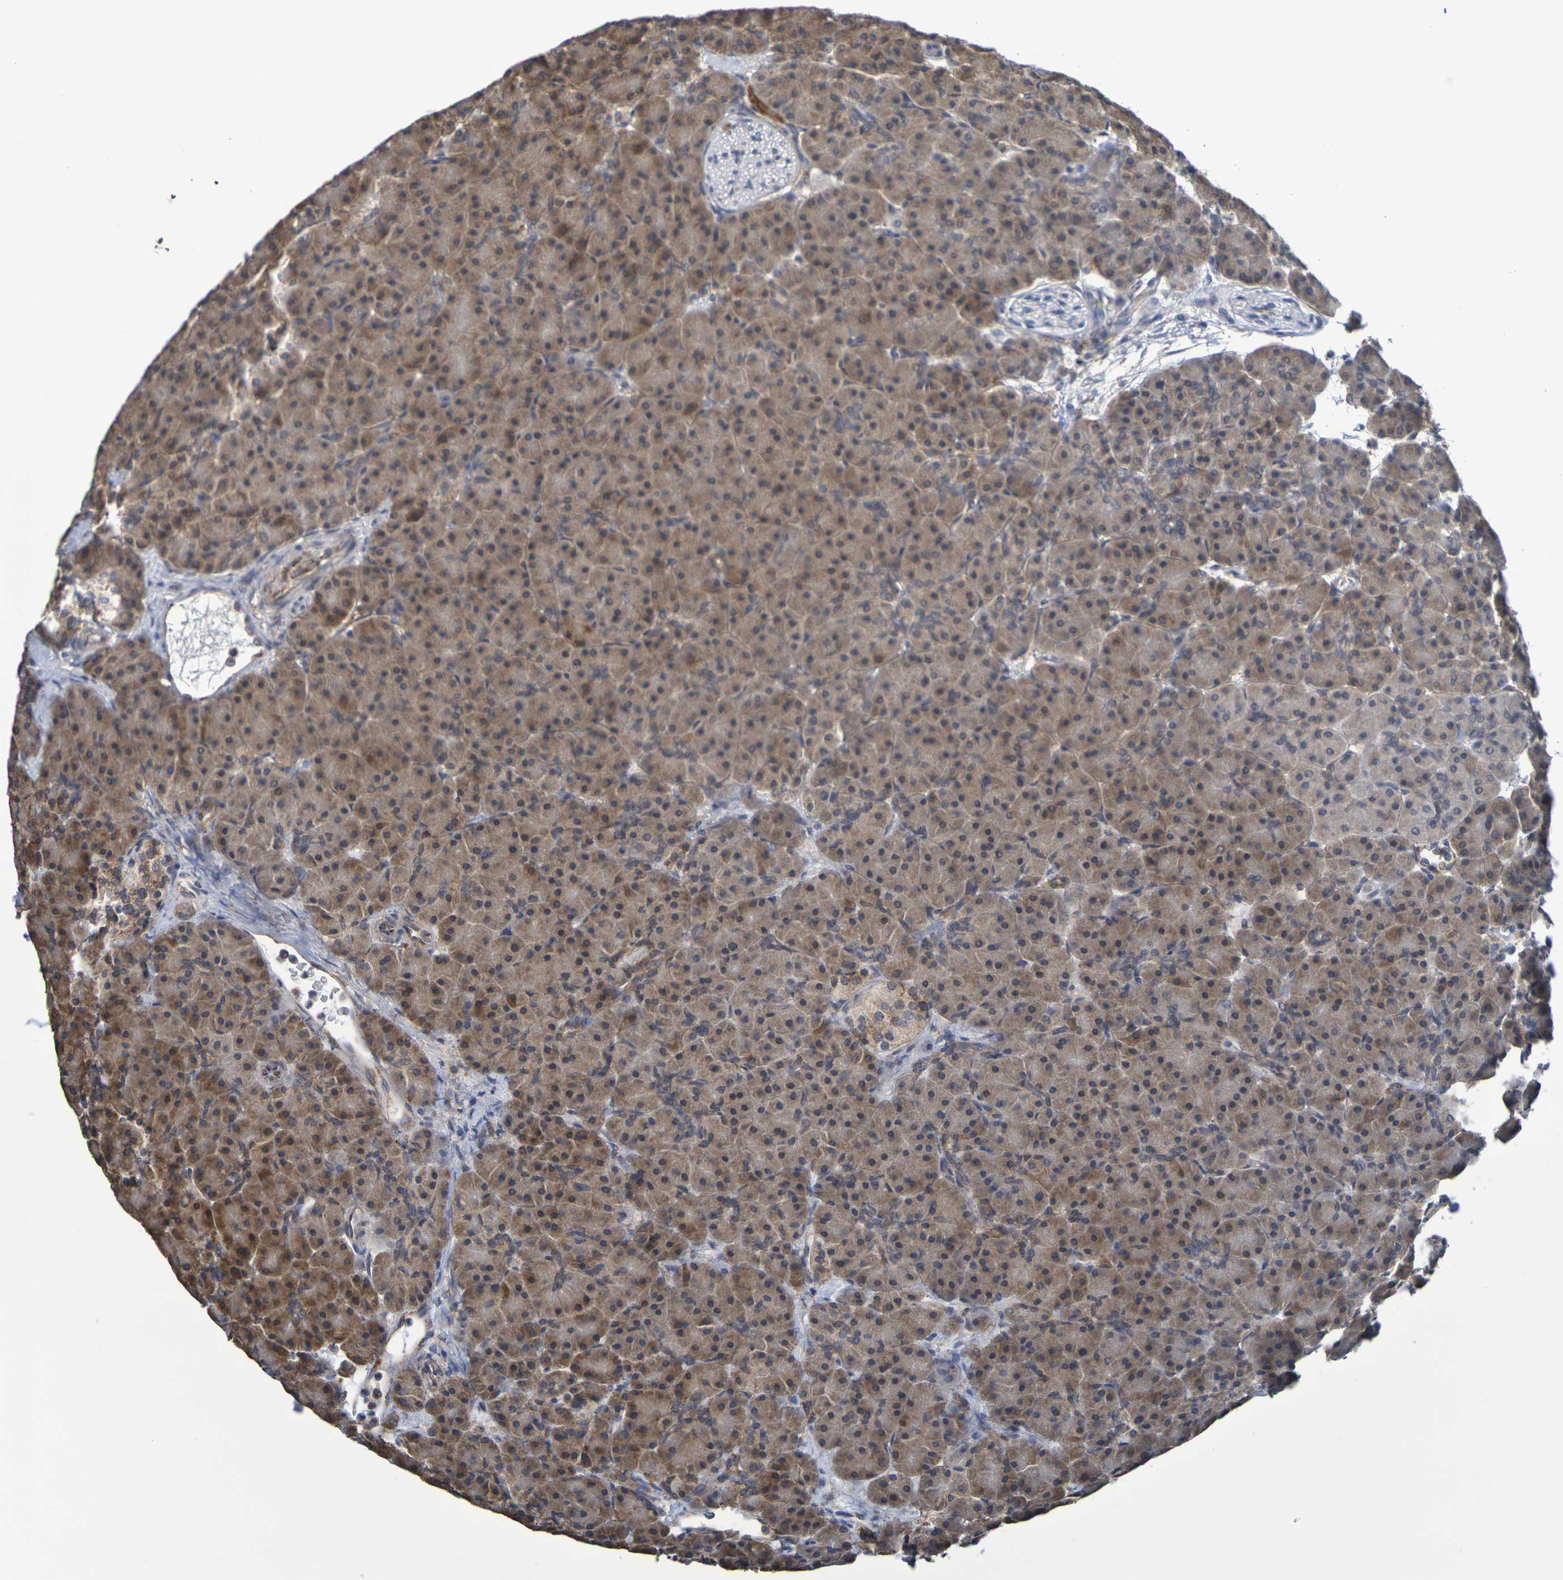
{"staining": {"intensity": "moderate", "quantity": ">75%", "location": "cytoplasmic/membranous"}, "tissue": "pancreas", "cell_type": "Exocrine glandular cells", "image_type": "normal", "snomed": [{"axis": "morphology", "description": "Normal tissue, NOS"}, {"axis": "topography", "description": "Pancreas"}], "caption": "IHC of unremarkable human pancreas displays medium levels of moderate cytoplasmic/membranous expression in approximately >75% of exocrine glandular cells.", "gene": "CHRNB1", "patient": {"sex": "male", "age": 66}}